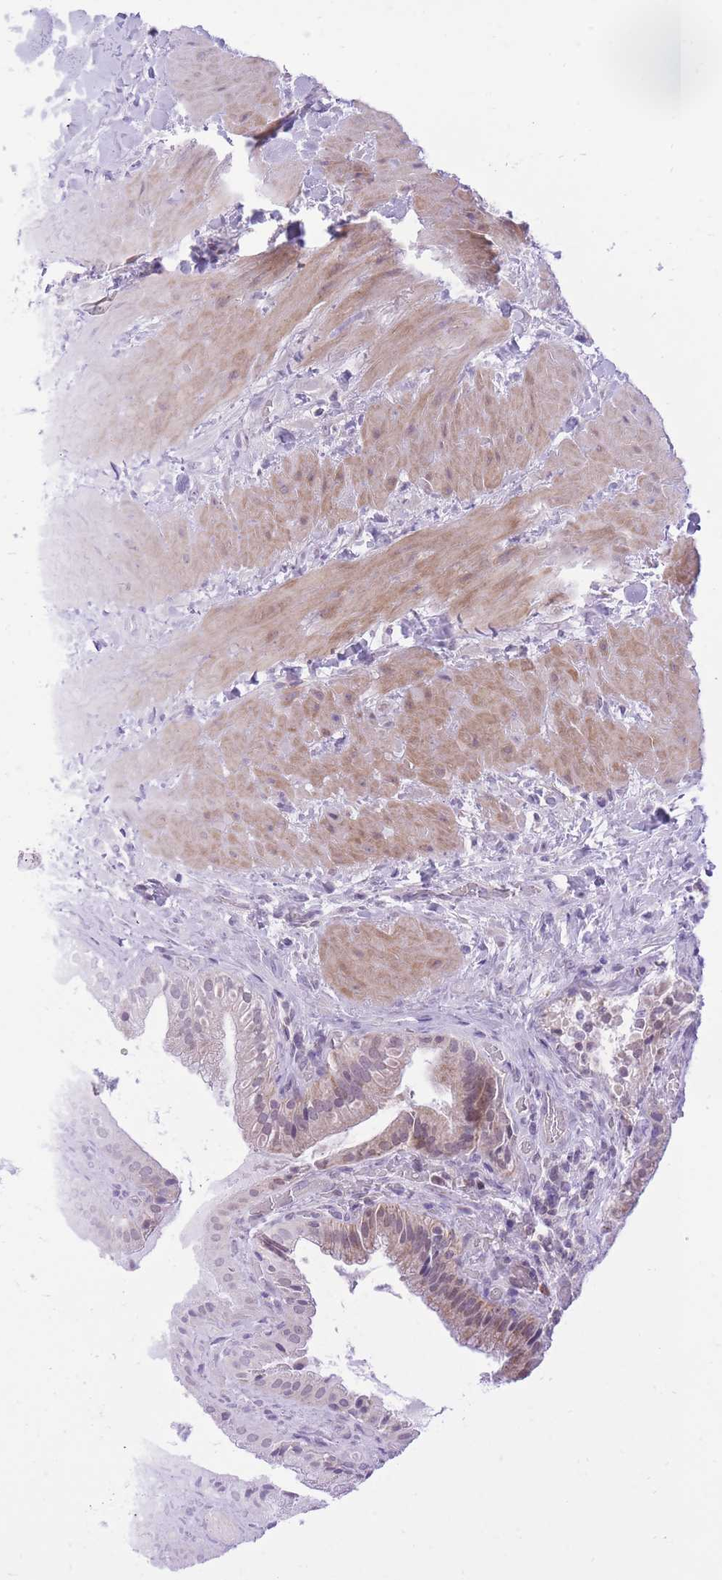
{"staining": {"intensity": "moderate", "quantity": "25%-75%", "location": "cytoplasmic/membranous"}, "tissue": "gallbladder", "cell_type": "Glandular cells", "image_type": "normal", "snomed": [{"axis": "morphology", "description": "Normal tissue, NOS"}, {"axis": "topography", "description": "Gallbladder"}], "caption": "A photomicrograph of human gallbladder stained for a protein exhibits moderate cytoplasmic/membranous brown staining in glandular cells.", "gene": "DENND2D", "patient": {"sex": "male", "age": 24}}